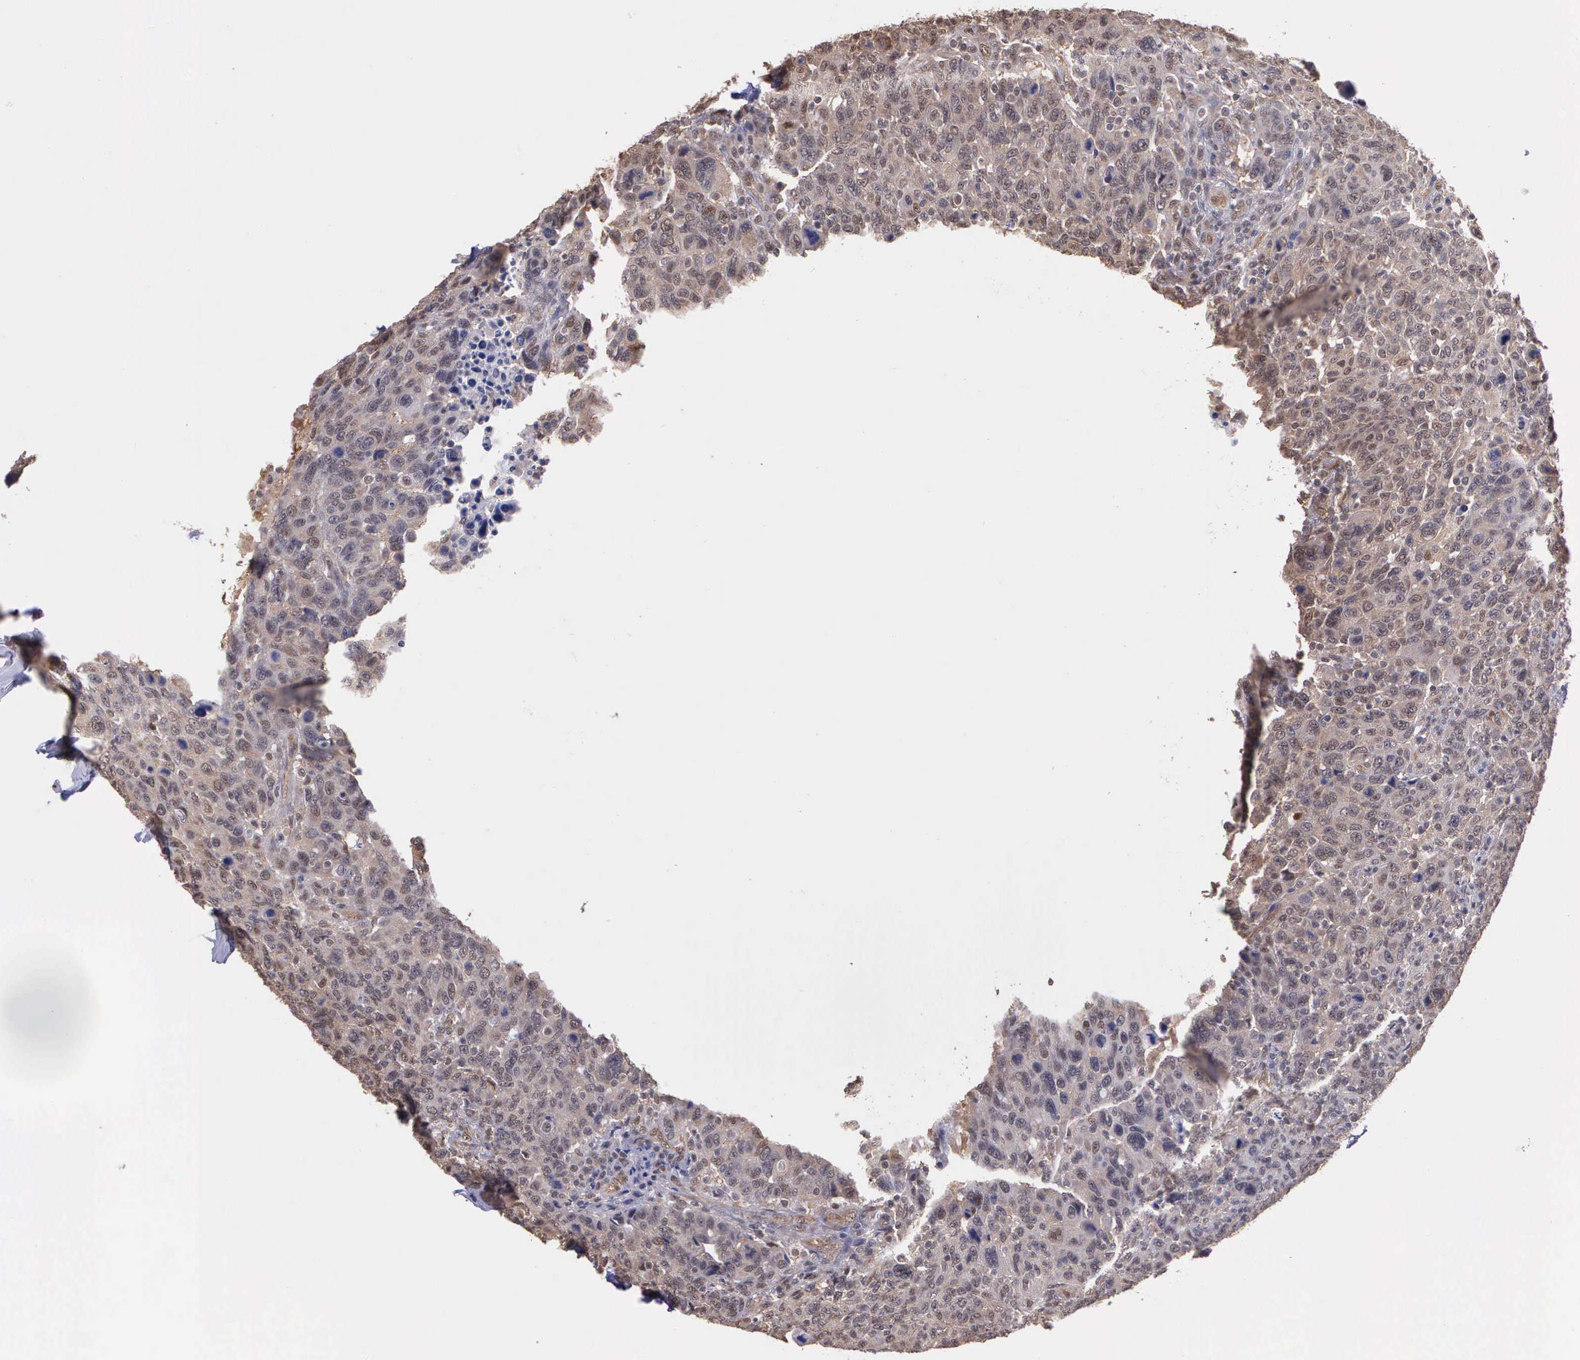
{"staining": {"intensity": "weak", "quantity": "25%-75%", "location": "cytoplasmic/membranous"}, "tissue": "breast cancer", "cell_type": "Tumor cells", "image_type": "cancer", "snomed": [{"axis": "morphology", "description": "Duct carcinoma"}, {"axis": "topography", "description": "Breast"}], "caption": "An IHC histopathology image of neoplastic tissue is shown. Protein staining in brown labels weak cytoplasmic/membranous positivity in breast cancer (infiltrating ductal carcinoma) within tumor cells.", "gene": "PSMC1", "patient": {"sex": "female", "age": 37}}